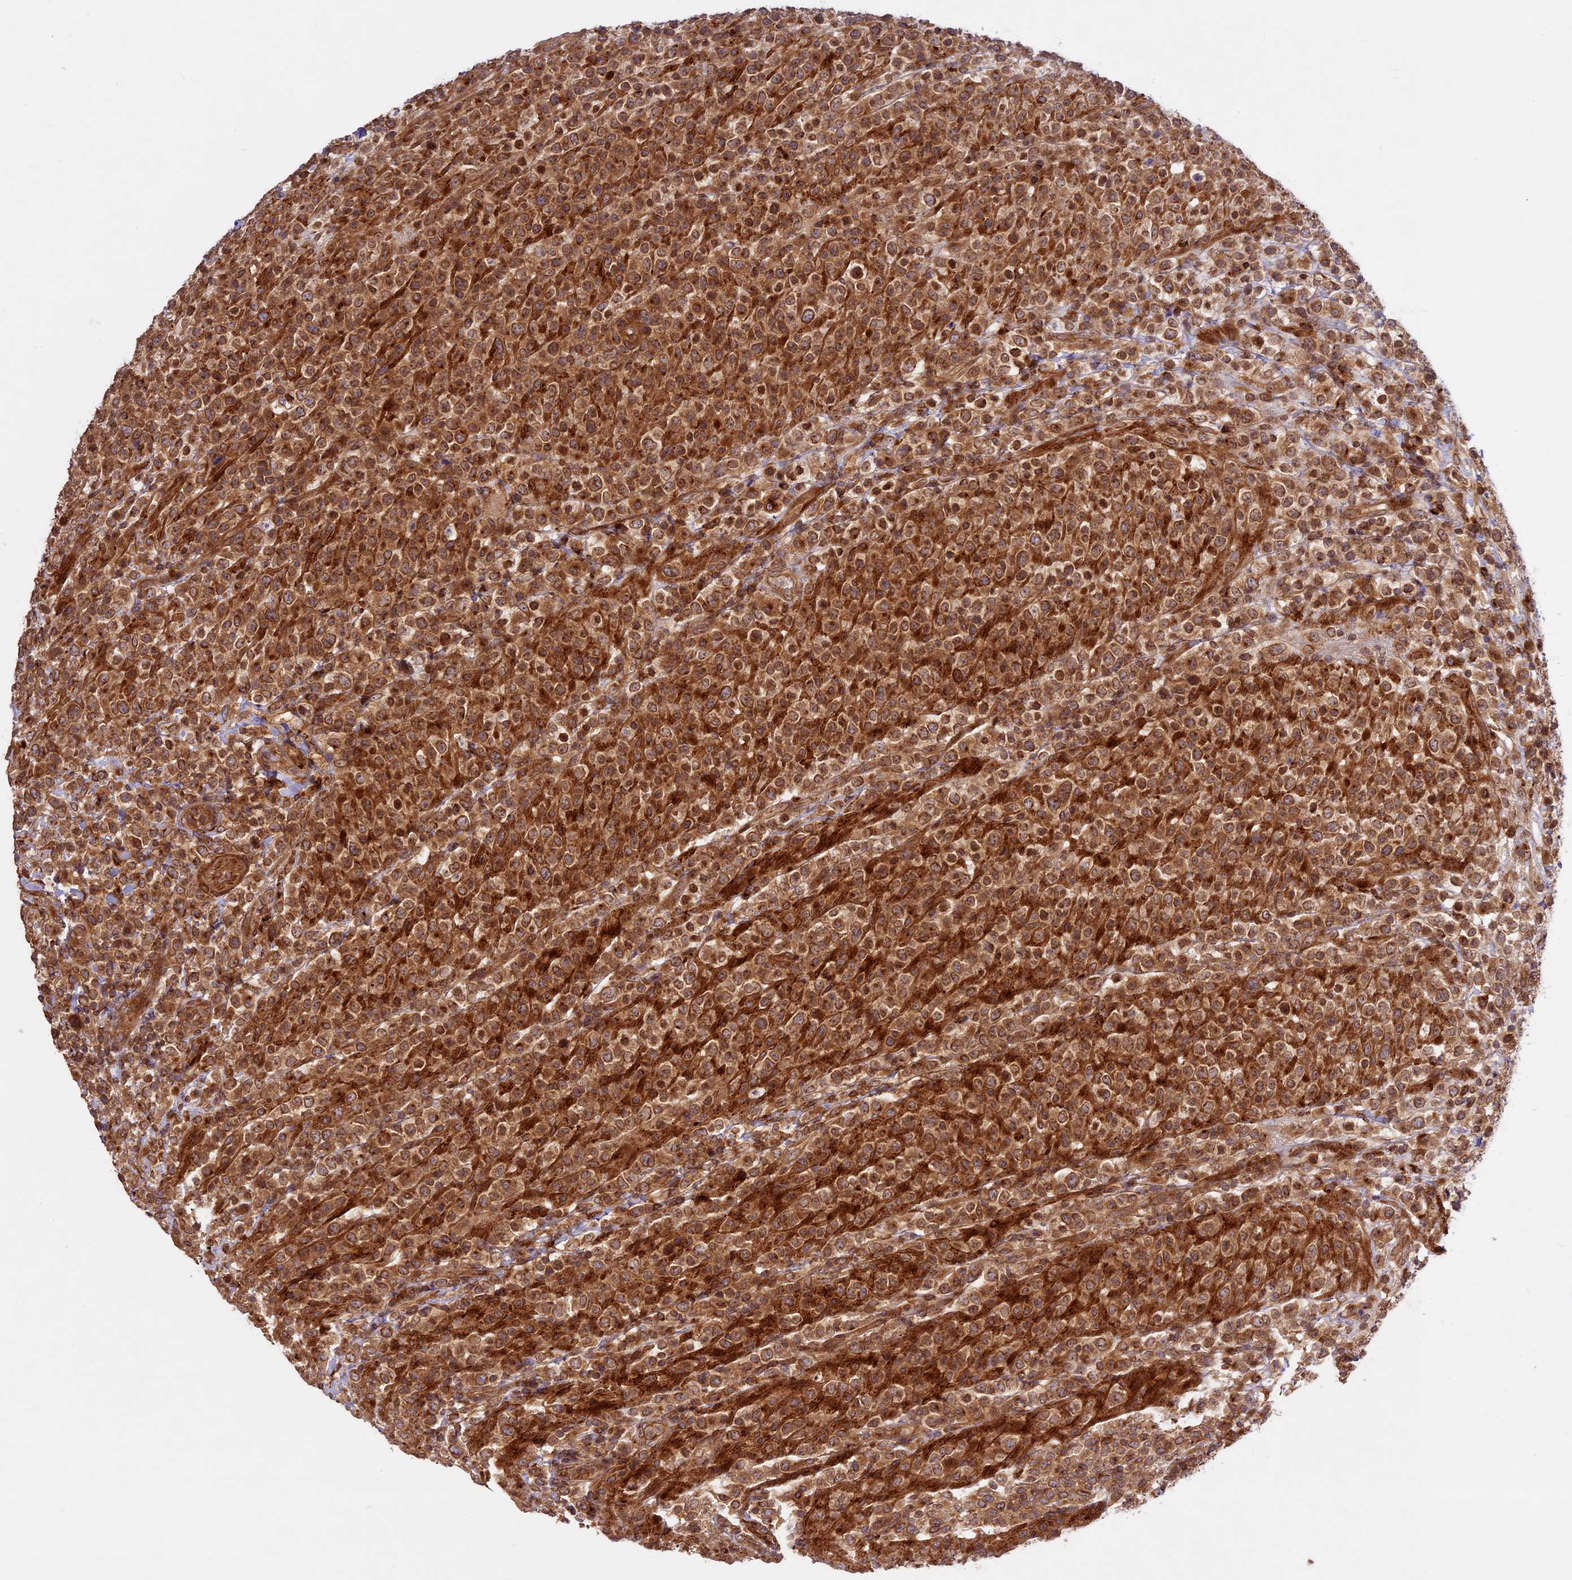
{"staining": {"intensity": "moderate", "quantity": ">75%", "location": "cytoplasmic/membranous"}, "tissue": "lymphoma", "cell_type": "Tumor cells", "image_type": "cancer", "snomed": [{"axis": "morphology", "description": "Malignant lymphoma, non-Hodgkin's type, High grade"}, {"axis": "topography", "description": "Colon"}], "caption": "Immunohistochemistry histopathology image of human high-grade malignant lymphoma, non-Hodgkin's type stained for a protein (brown), which shows medium levels of moderate cytoplasmic/membranous expression in about >75% of tumor cells.", "gene": "DGKH", "patient": {"sex": "female", "age": 53}}